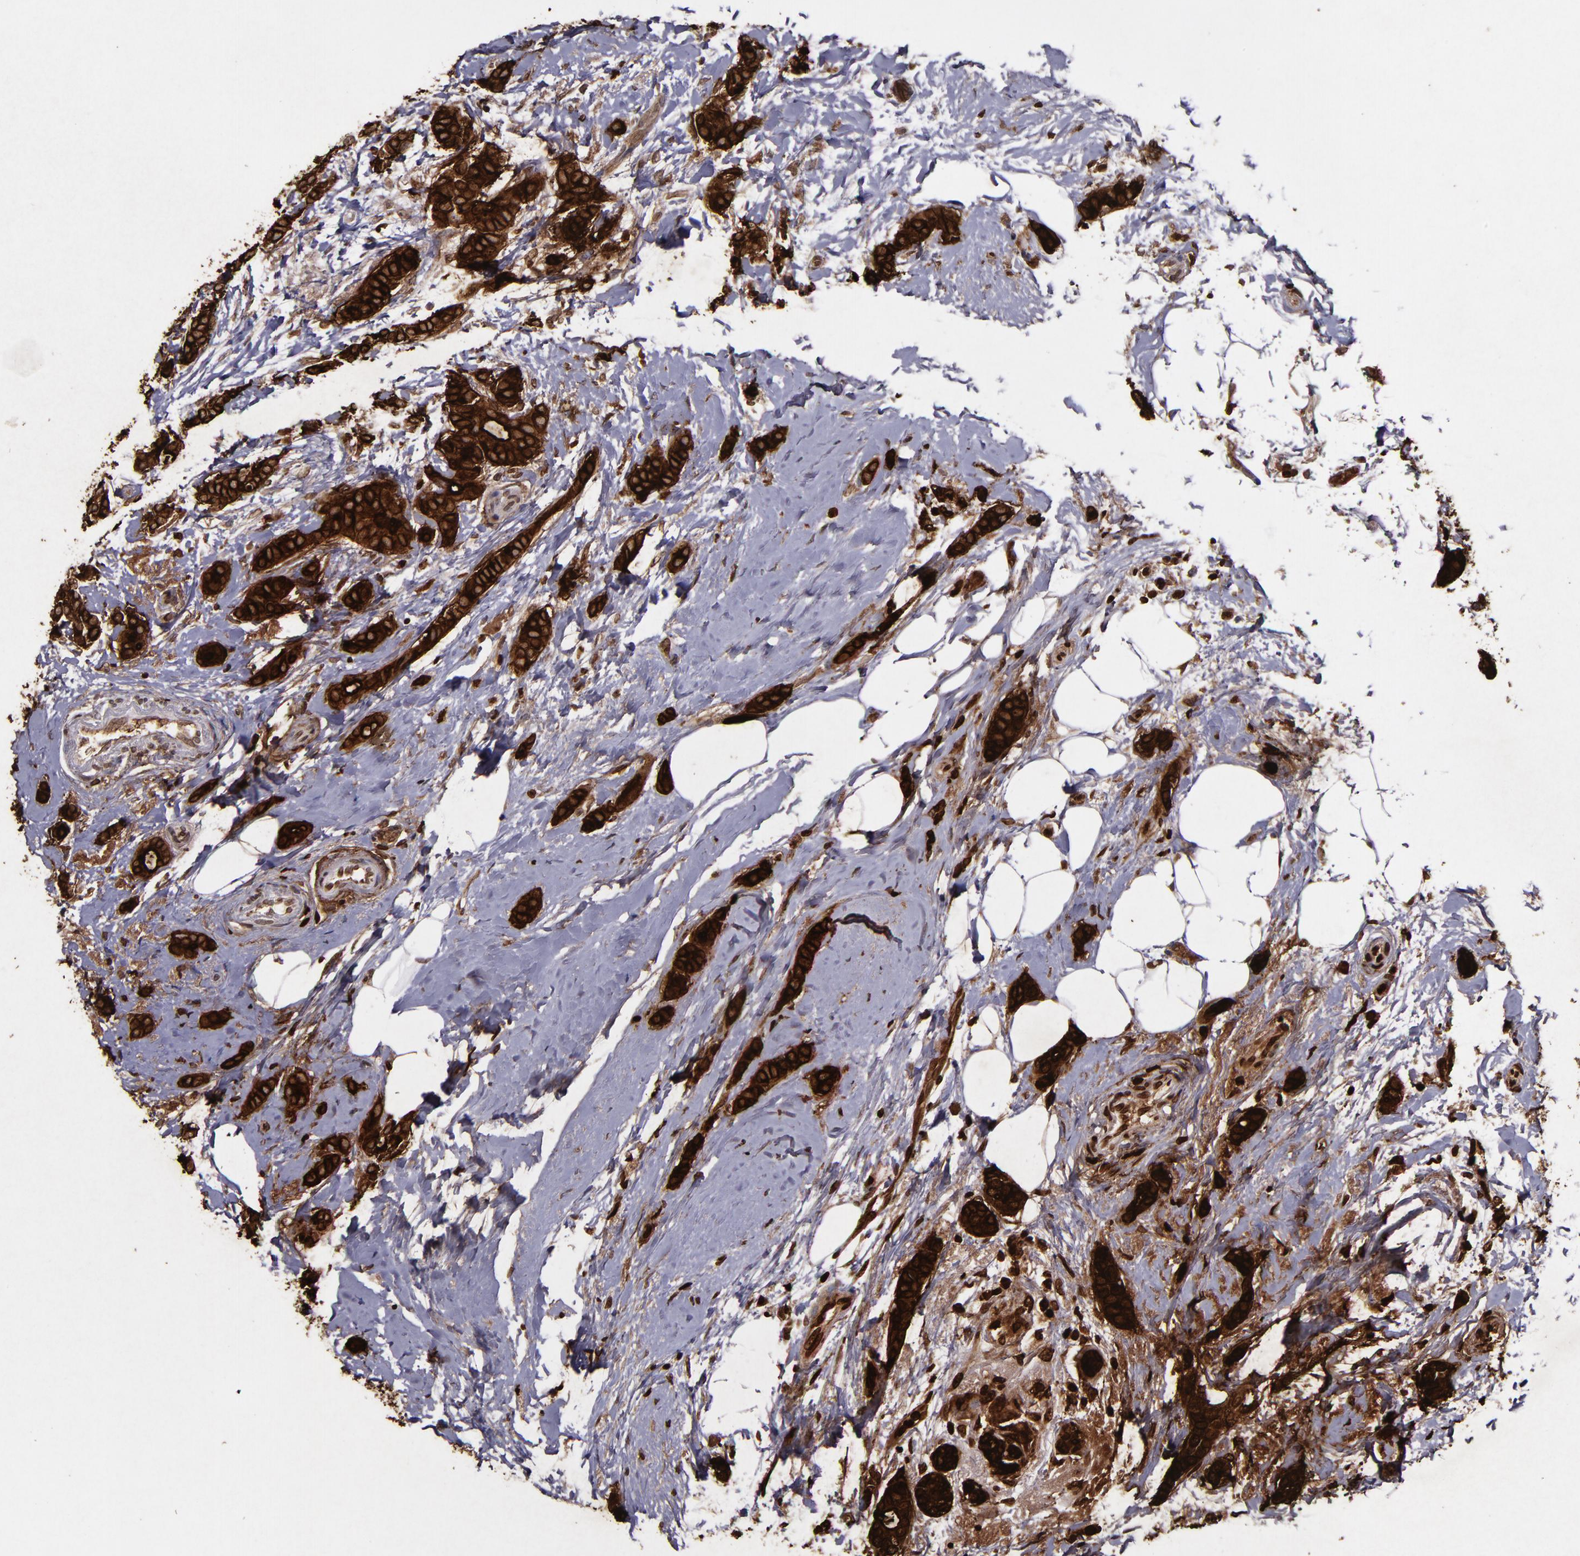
{"staining": {"intensity": "strong", "quantity": ">75%", "location": "cytoplasmic/membranous,nuclear"}, "tissue": "breast cancer", "cell_type": "Tumor cells", "image_type": "cancer", "snomed": [{"axis": "morphology", "description": "Duct carcinoma"}, {"axis": "topography", "description": "Breast"}], "caption": "The immunohistochemical stain highlights strong cytoplasmic/membranous and nuclear expression in tumor cells of breast invasive ductal carcinoma tissue.", "gene": "MFGE8", "patient": {"sex": "female", "age": 54}}